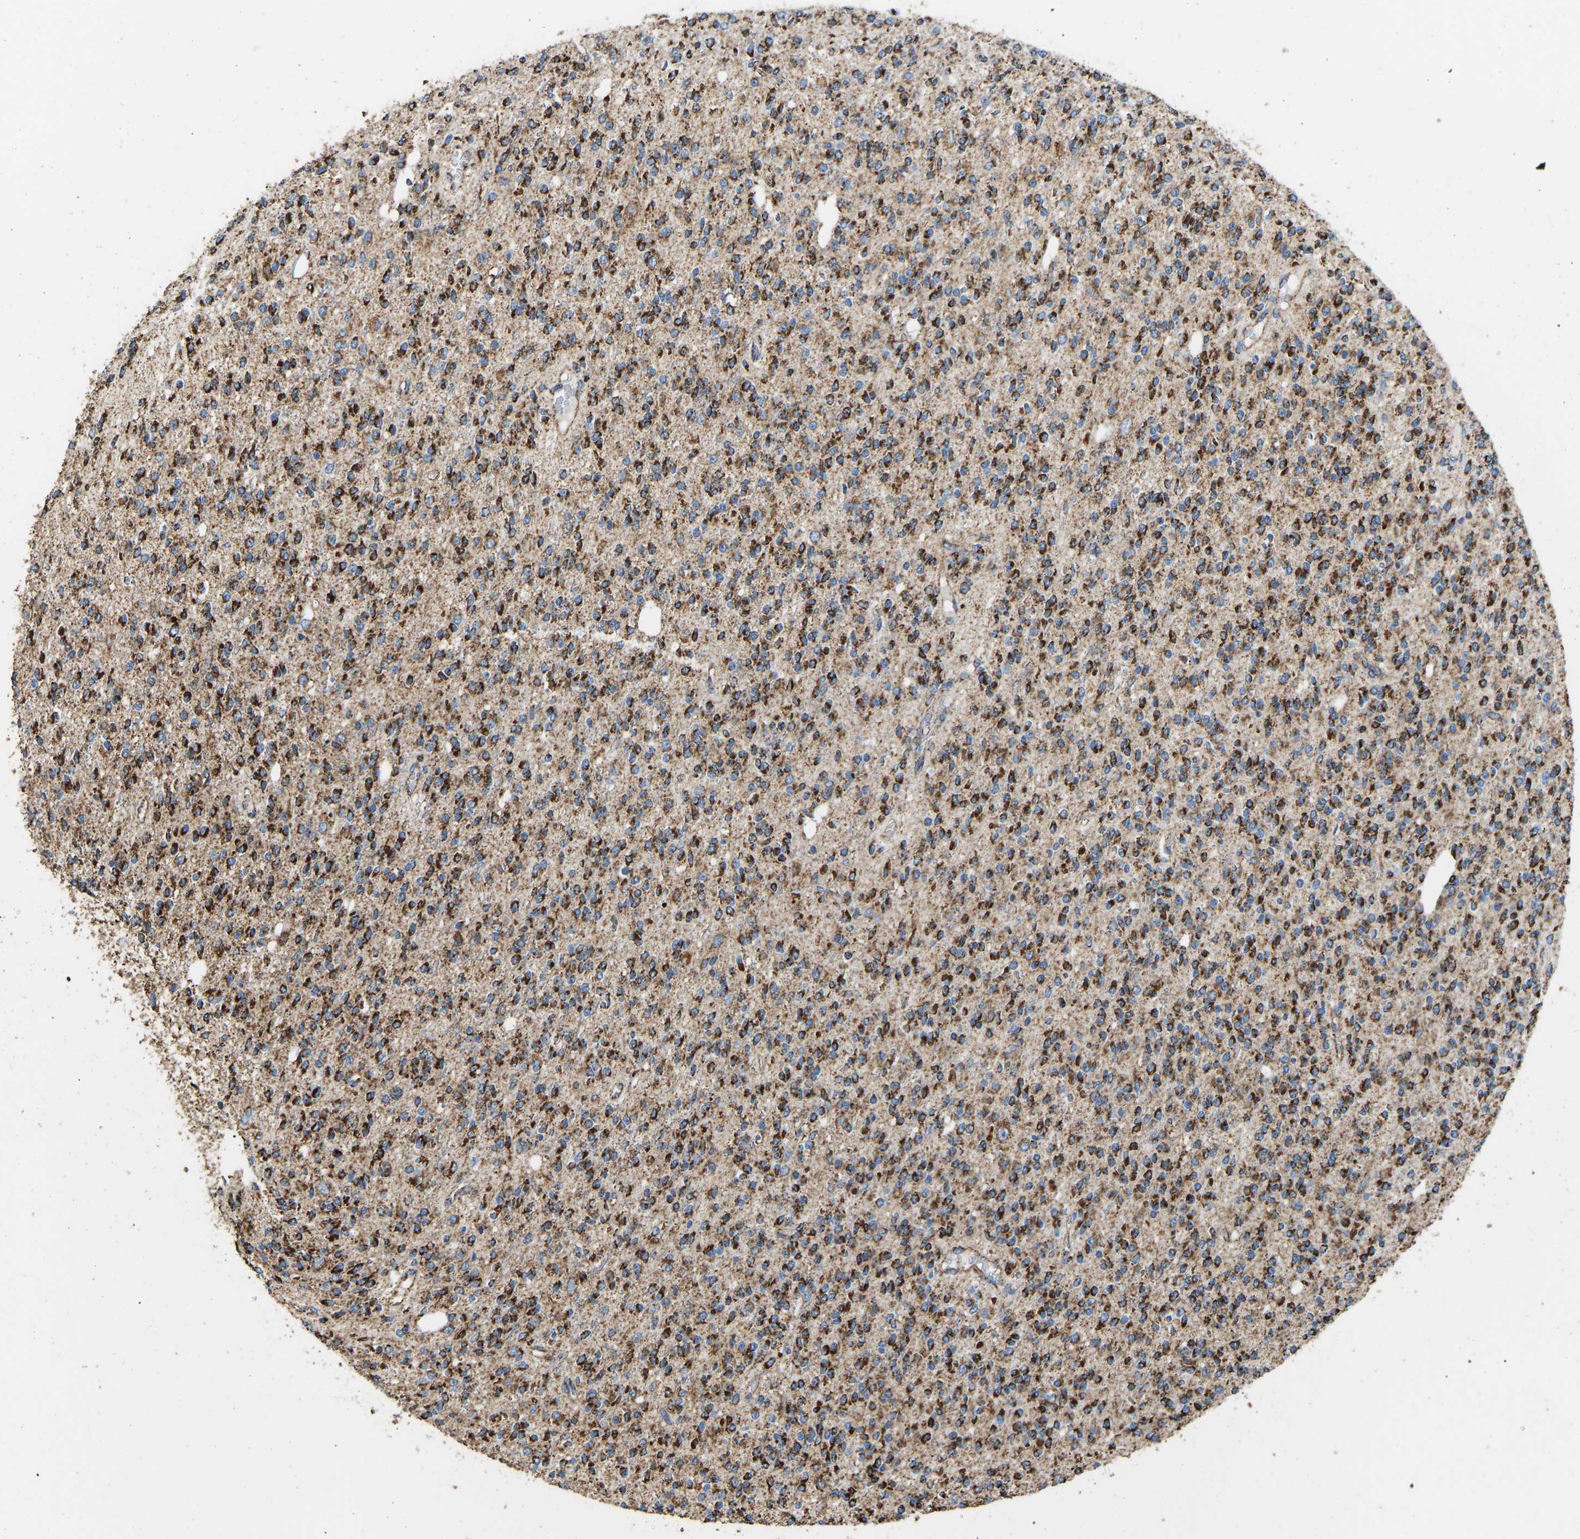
{"staining": {"intensity": "strong", "quantity": ">75%", "location": "cytoplasmic/membranous"}, "tissue": "glioma", "cell_type": "Tumor cells", "image_type": "cancer", "snomed": [{"axis": "morphology", "description": "Glioma, malignant, High grade"}, {"axis": "topography", "description": "Brain"}], "caption": "DAB (3,3'-diaminobenzidine) immunohistochemical staining of human high-grade glioma (malignant) exhibits strong cytoplasmic/membranous protein positivity in approximately >75% of tumor cells.", "gene": "IRX6", "patient": {"sex": "male", "age": 34}}